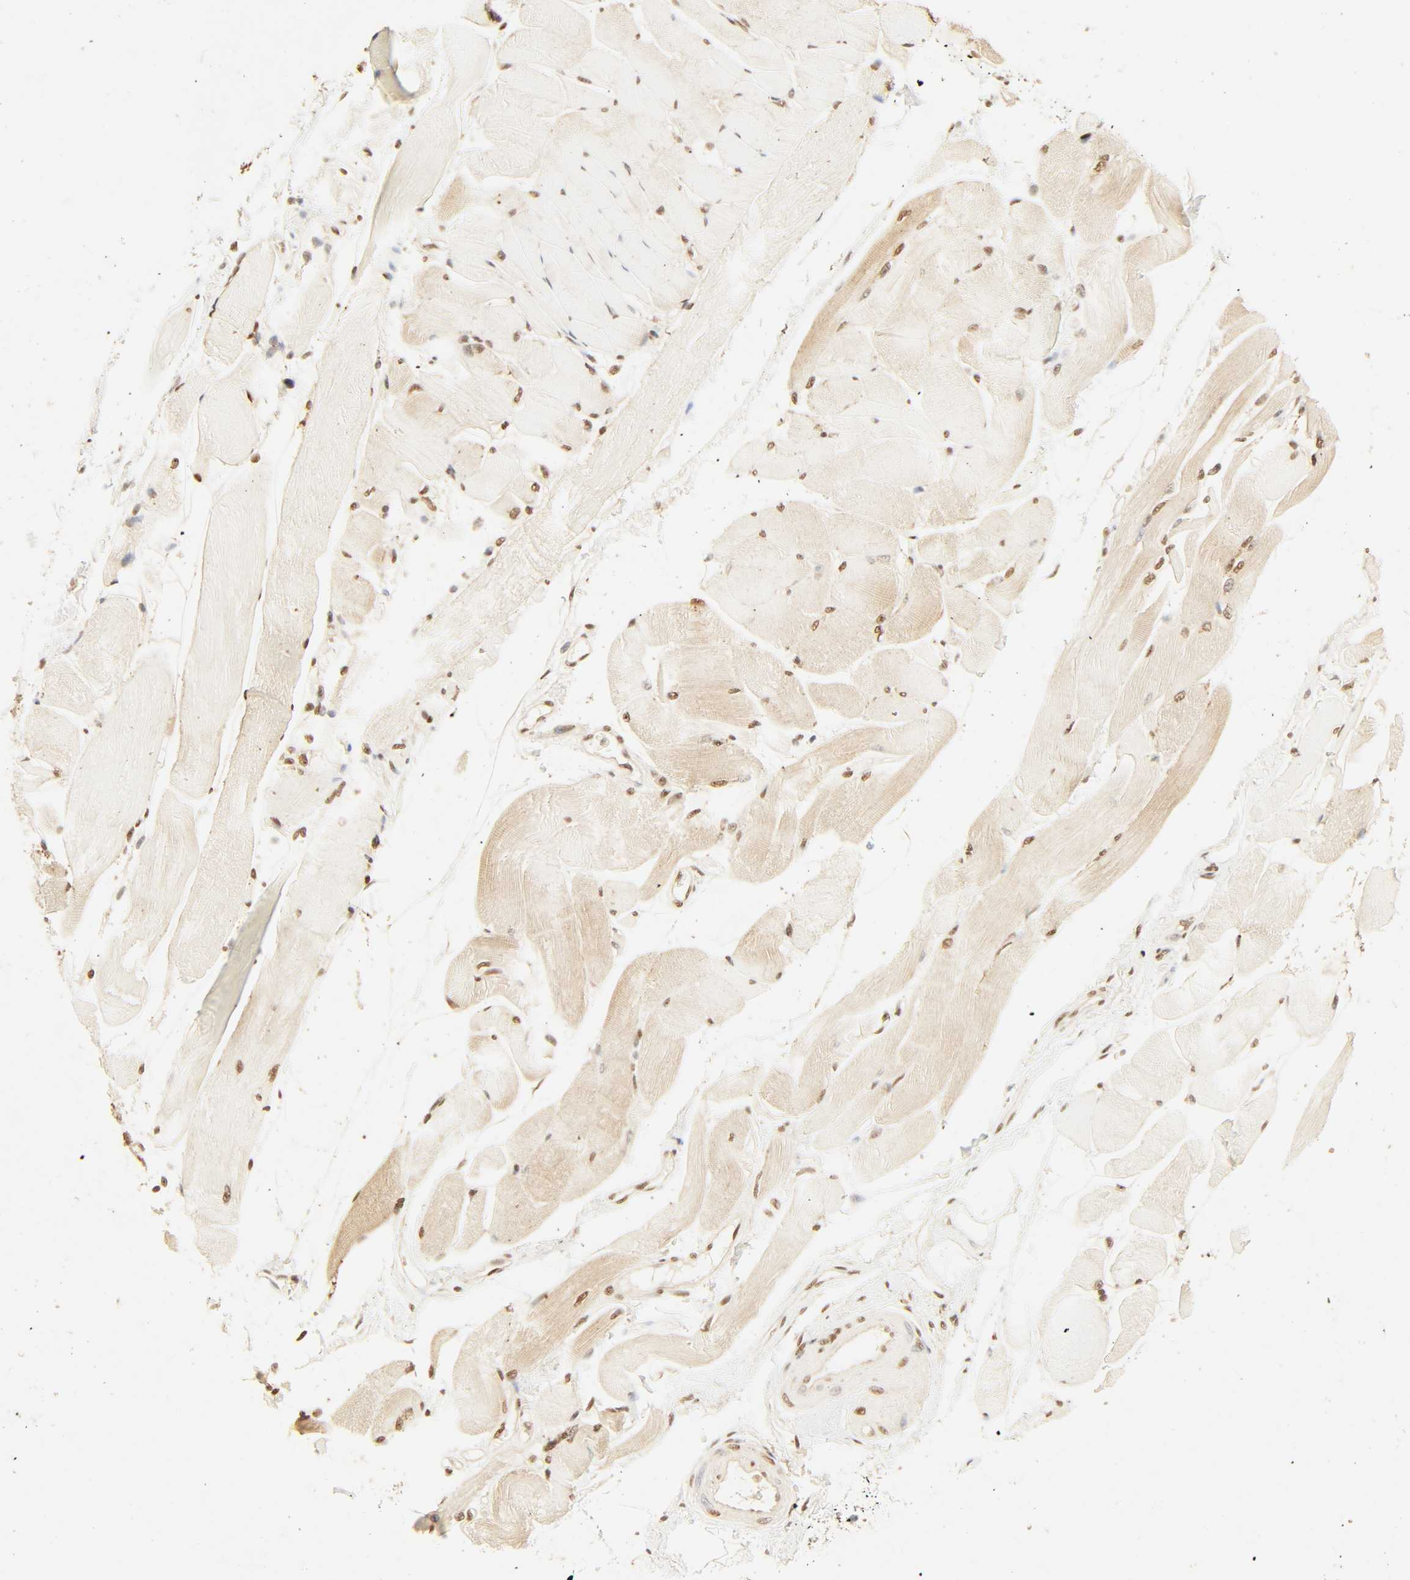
{"staining": {"intensity": "moderate", "quantity": "25%-75%", "location": "cytoplasmic/membranous,nuclear"}, "tissue": "skeletal muscle", "cell_type": "Myocytes", "image_type": "normal", "snomed": [{"axis": "morphology", "description": "Normal tissue, NOS"}, {"axis": "topography", "description": "Skeletal muscle"}, {"axis": "topography", "description": "Peripheral nerve tissue"}], "caption": "Immunohistochemical staining of unremarkable human skeletal muscle exhibits moderate cytoplasmic/membranous,nuclear protein positivity in about 25%-75% of myocytes.", "gene": "UBC", "patient": {"sex": "female", "age": 84}}